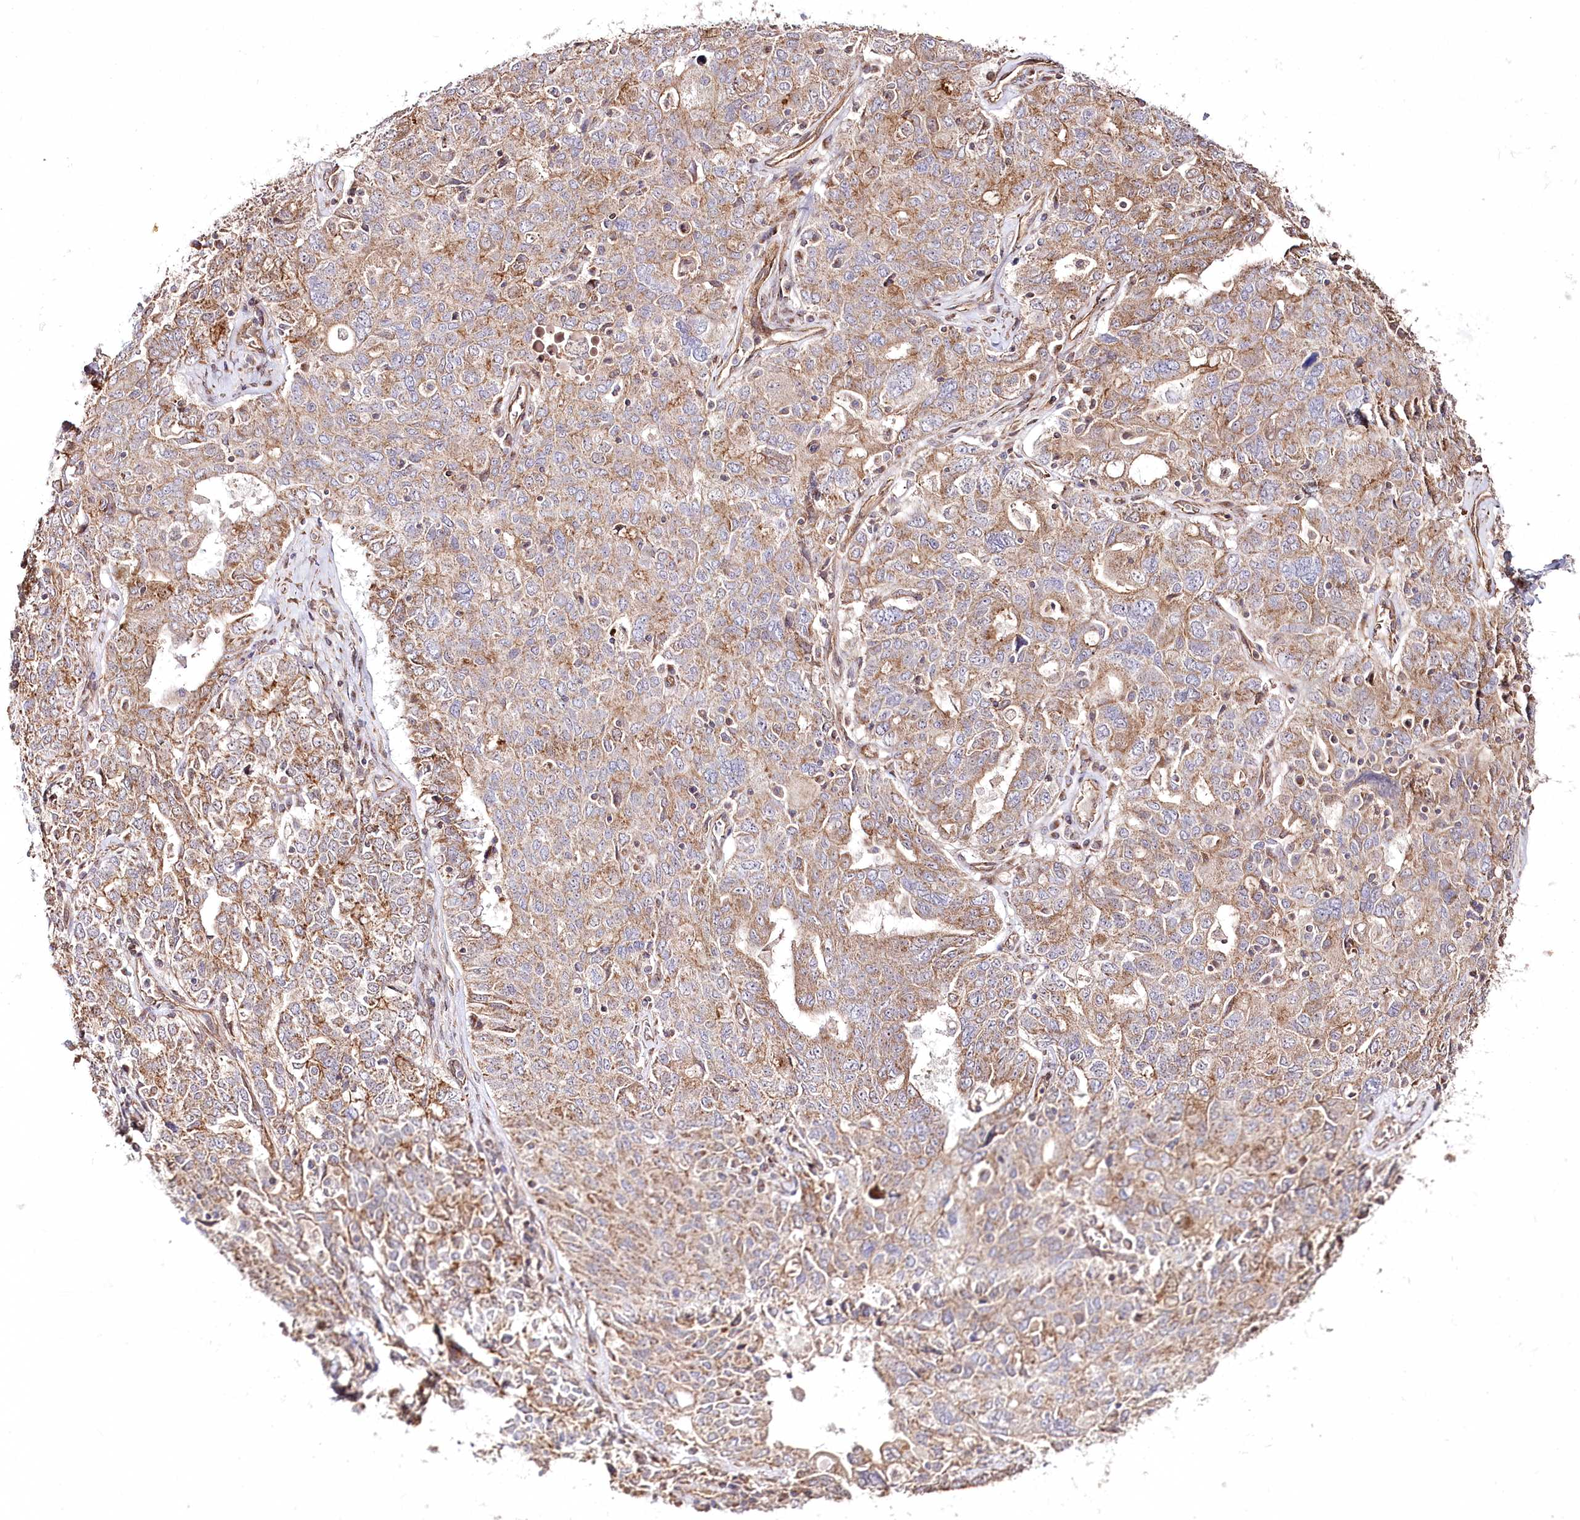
{"staining": {"intensity": "moderate", "quantity": "25%-75%", "location": "cytoplasmic/membranous"}, "tissue": "ovarian cancer", "cell_type": "Tumor cells", "image_type": "cancer", "snomed": [{"axis": "morphology", "description": "Carcinoma, endometroid"}, {"axis": "topography", "description": "Ovary"}], "caption": "This image displays endometroid carcinoma (ovarian) stained with immunohistochemistry to label a protein in brown. The cytoplasmic/membranous of tumor cells show moderate positivity for the protein. Nuclei are counter-stained blue.", "gene": "REXO2", "patient": {"sex": "female", "age": 62}}